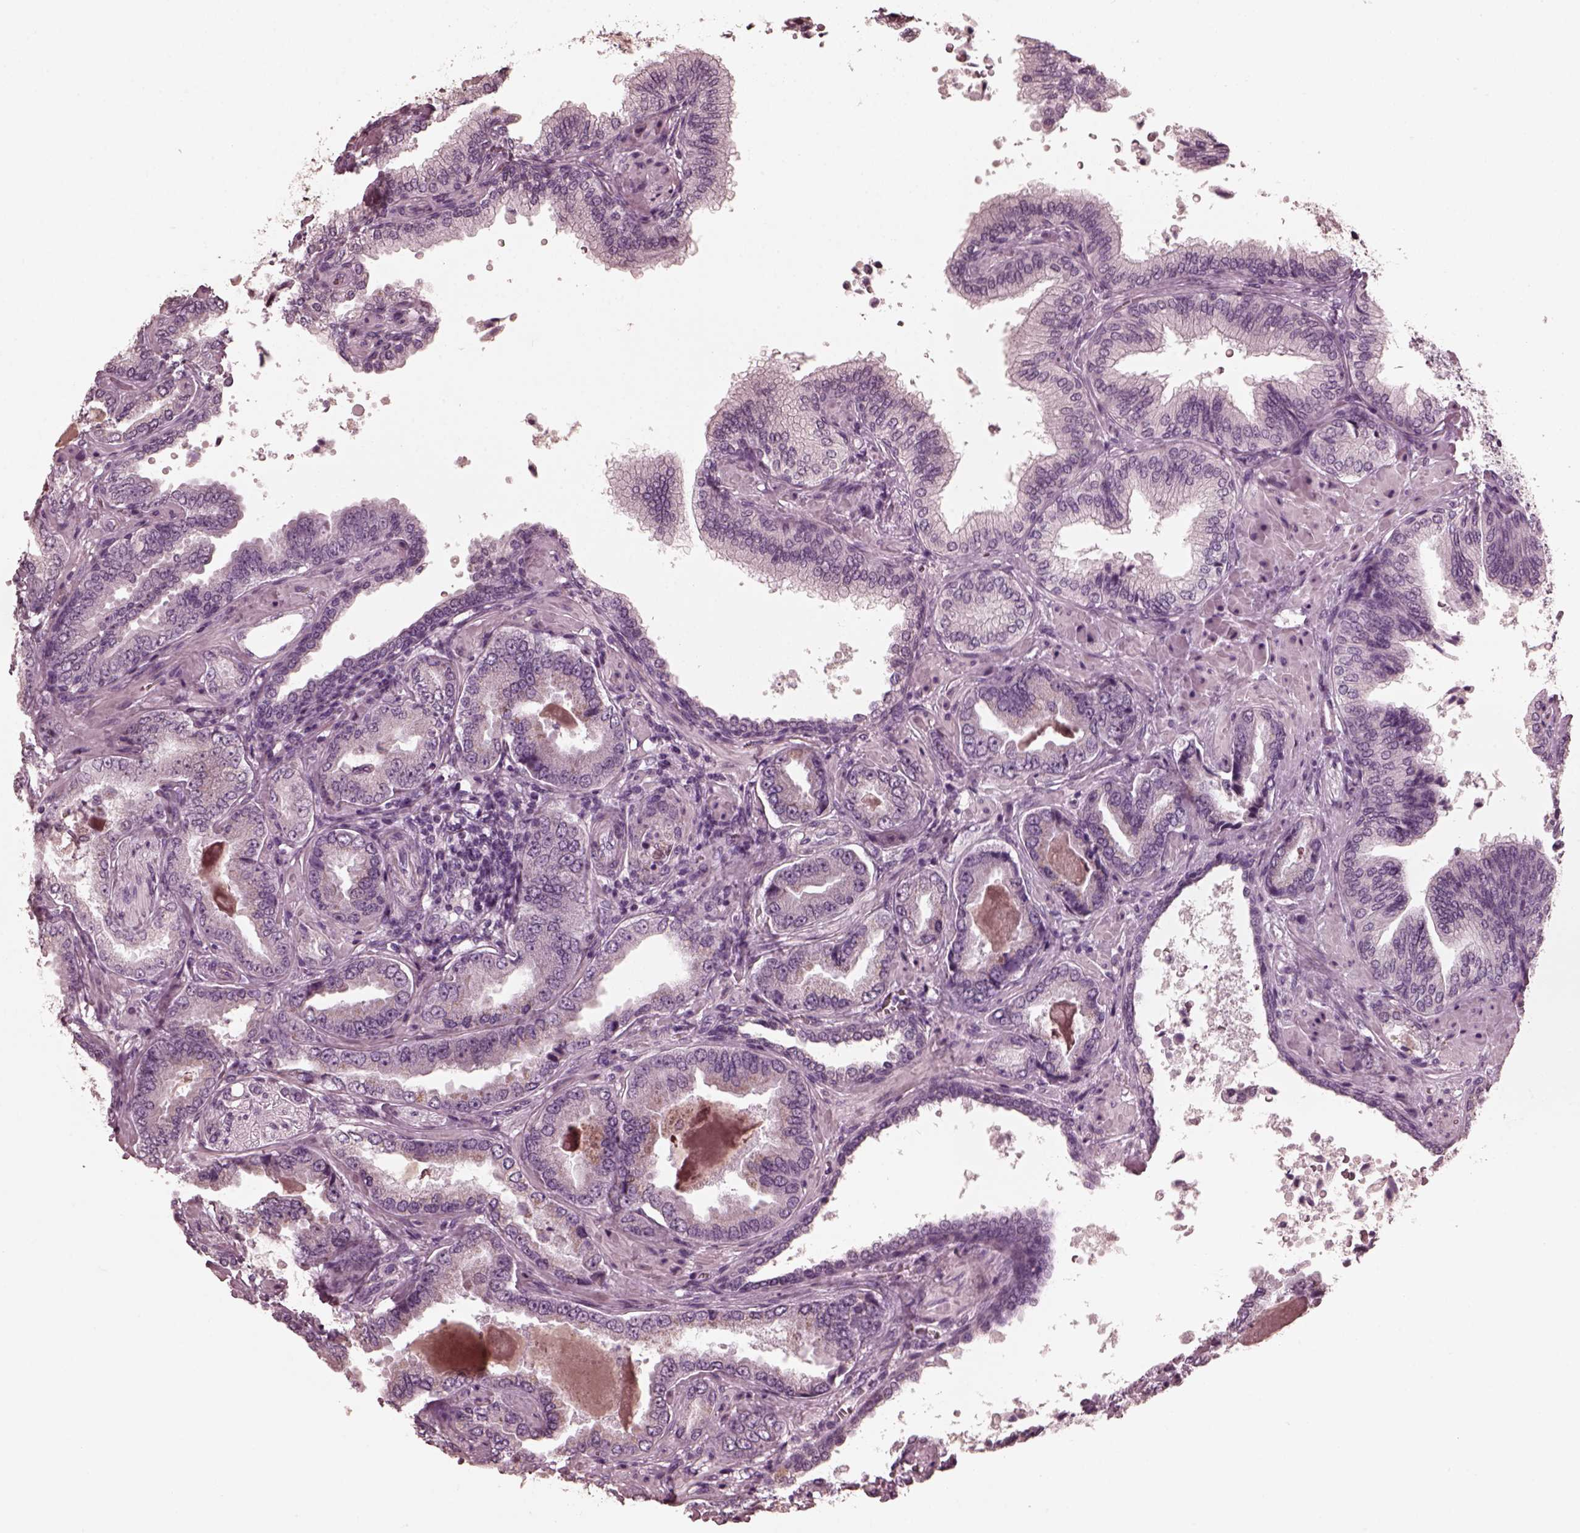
{"staining": {"intensity": "negative", "quantity": "none", "location": "none"}, "tissue": "prostate cancer", "cell_type": "Tumor cells", "image_type": "cancer", "snomed": [{"axis": "morphology", "description": "Adenocarcinoma, NOS"}, {"axis": "topography", "description": "Prostate"}], "caption": "DAB immunohistochemical staining of human prostate cancer displays no significant positivity in tumor cells.", "gene": "CGA", "patient": {"sex": "male", "age": 64}}